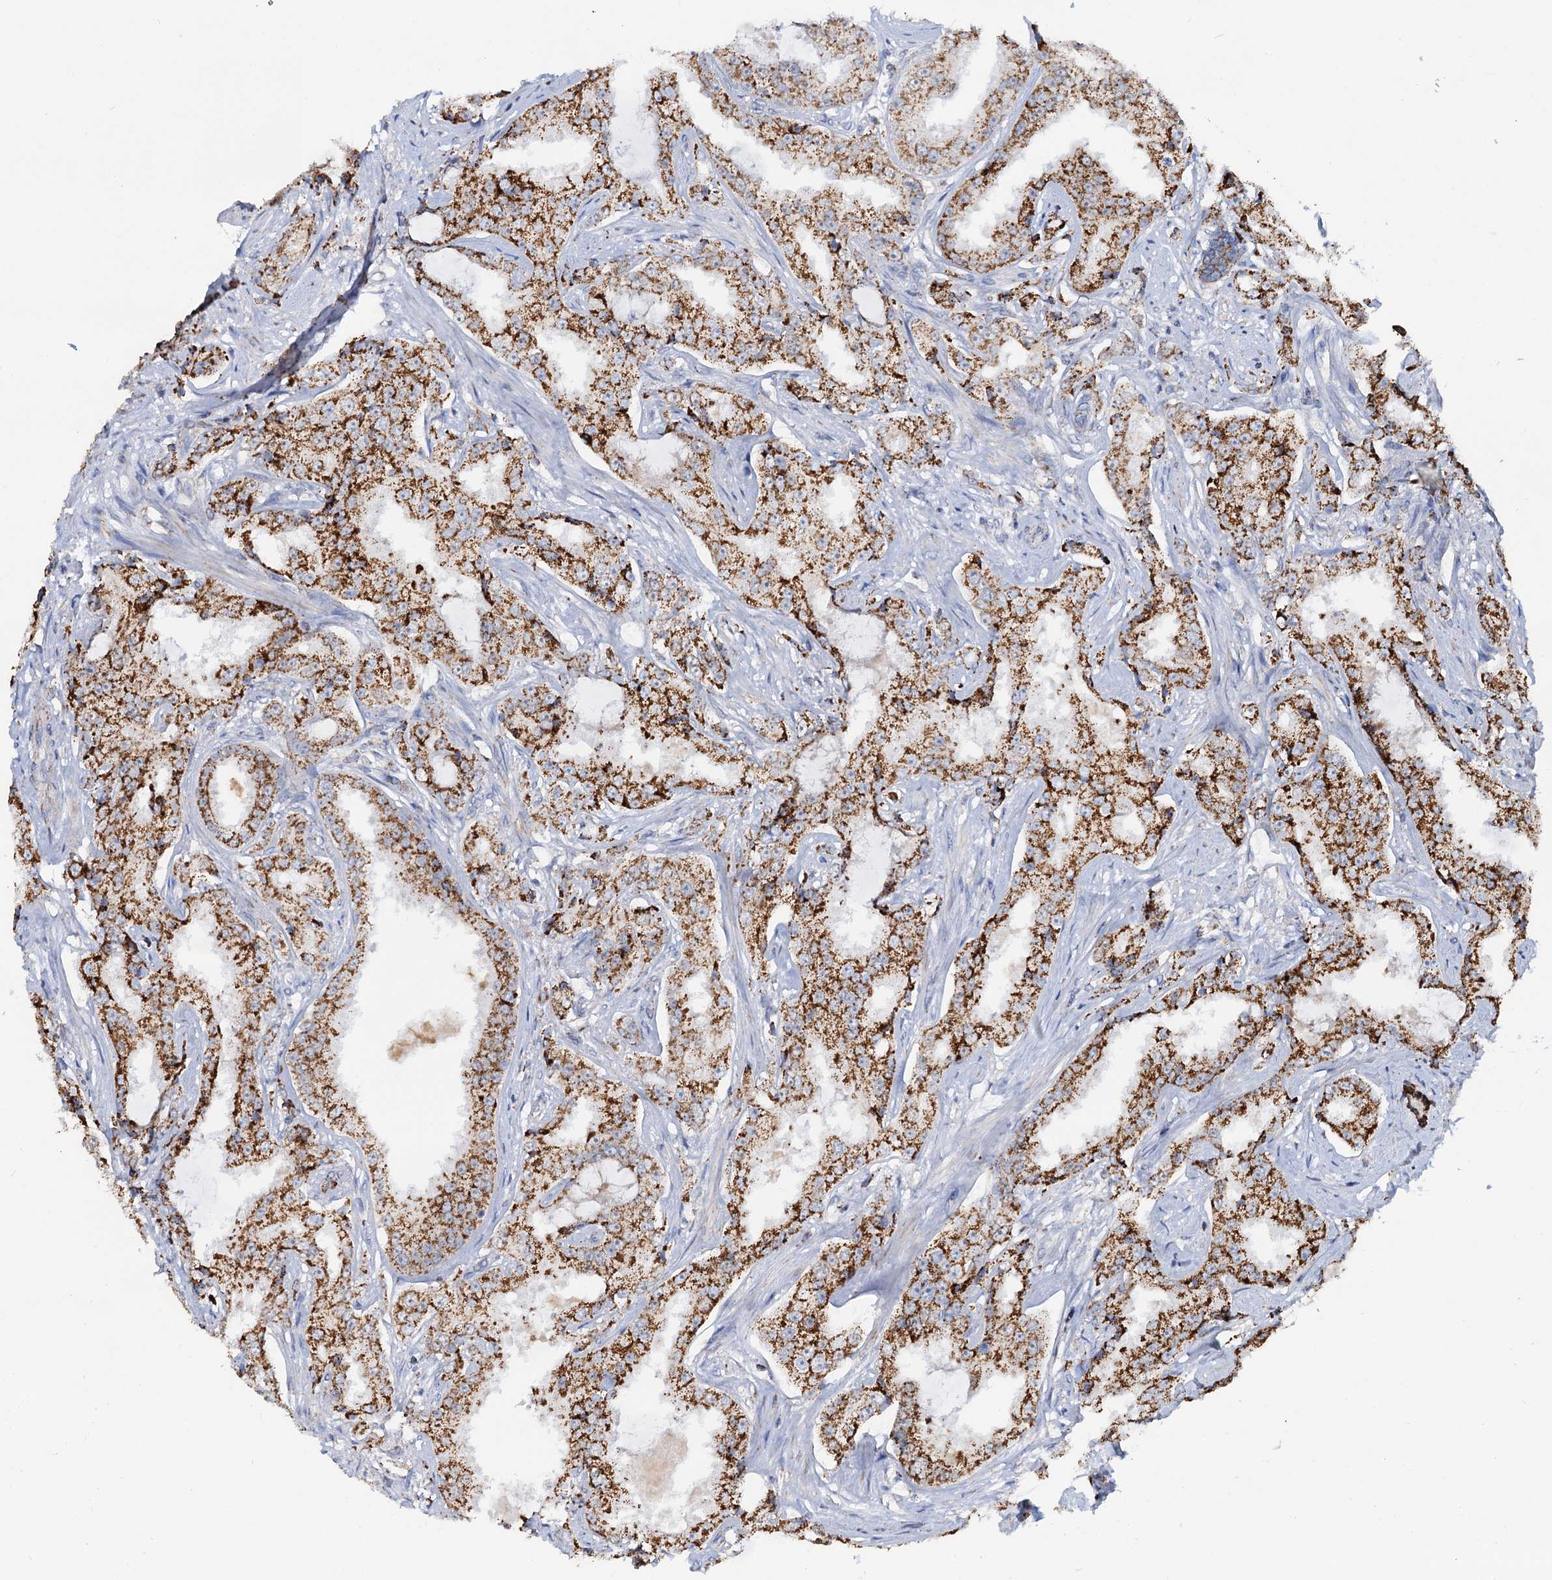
{"staining": {"intensity": "strong", "quantity": ">75%", "location": "cytoplasmic/membranous"}, "tissue": "prostate cancer", "cell_type": "Tumor cells", "image_type": "cancer", "snomed": [{"axis": "morphology", "description": "Adenocarcinoma, High grade"}, {"axis": "topography", "description": "Prostate"}], "caption": "Brown immunohistochemical staining in prostate adenocarcinoma (high-grade) demonstrates strong cytoplasmic/membranous expression in approximately >75% of tumor cells.", "gene": "C2CD3", "patient": {"sex": "male", "age": 73}}